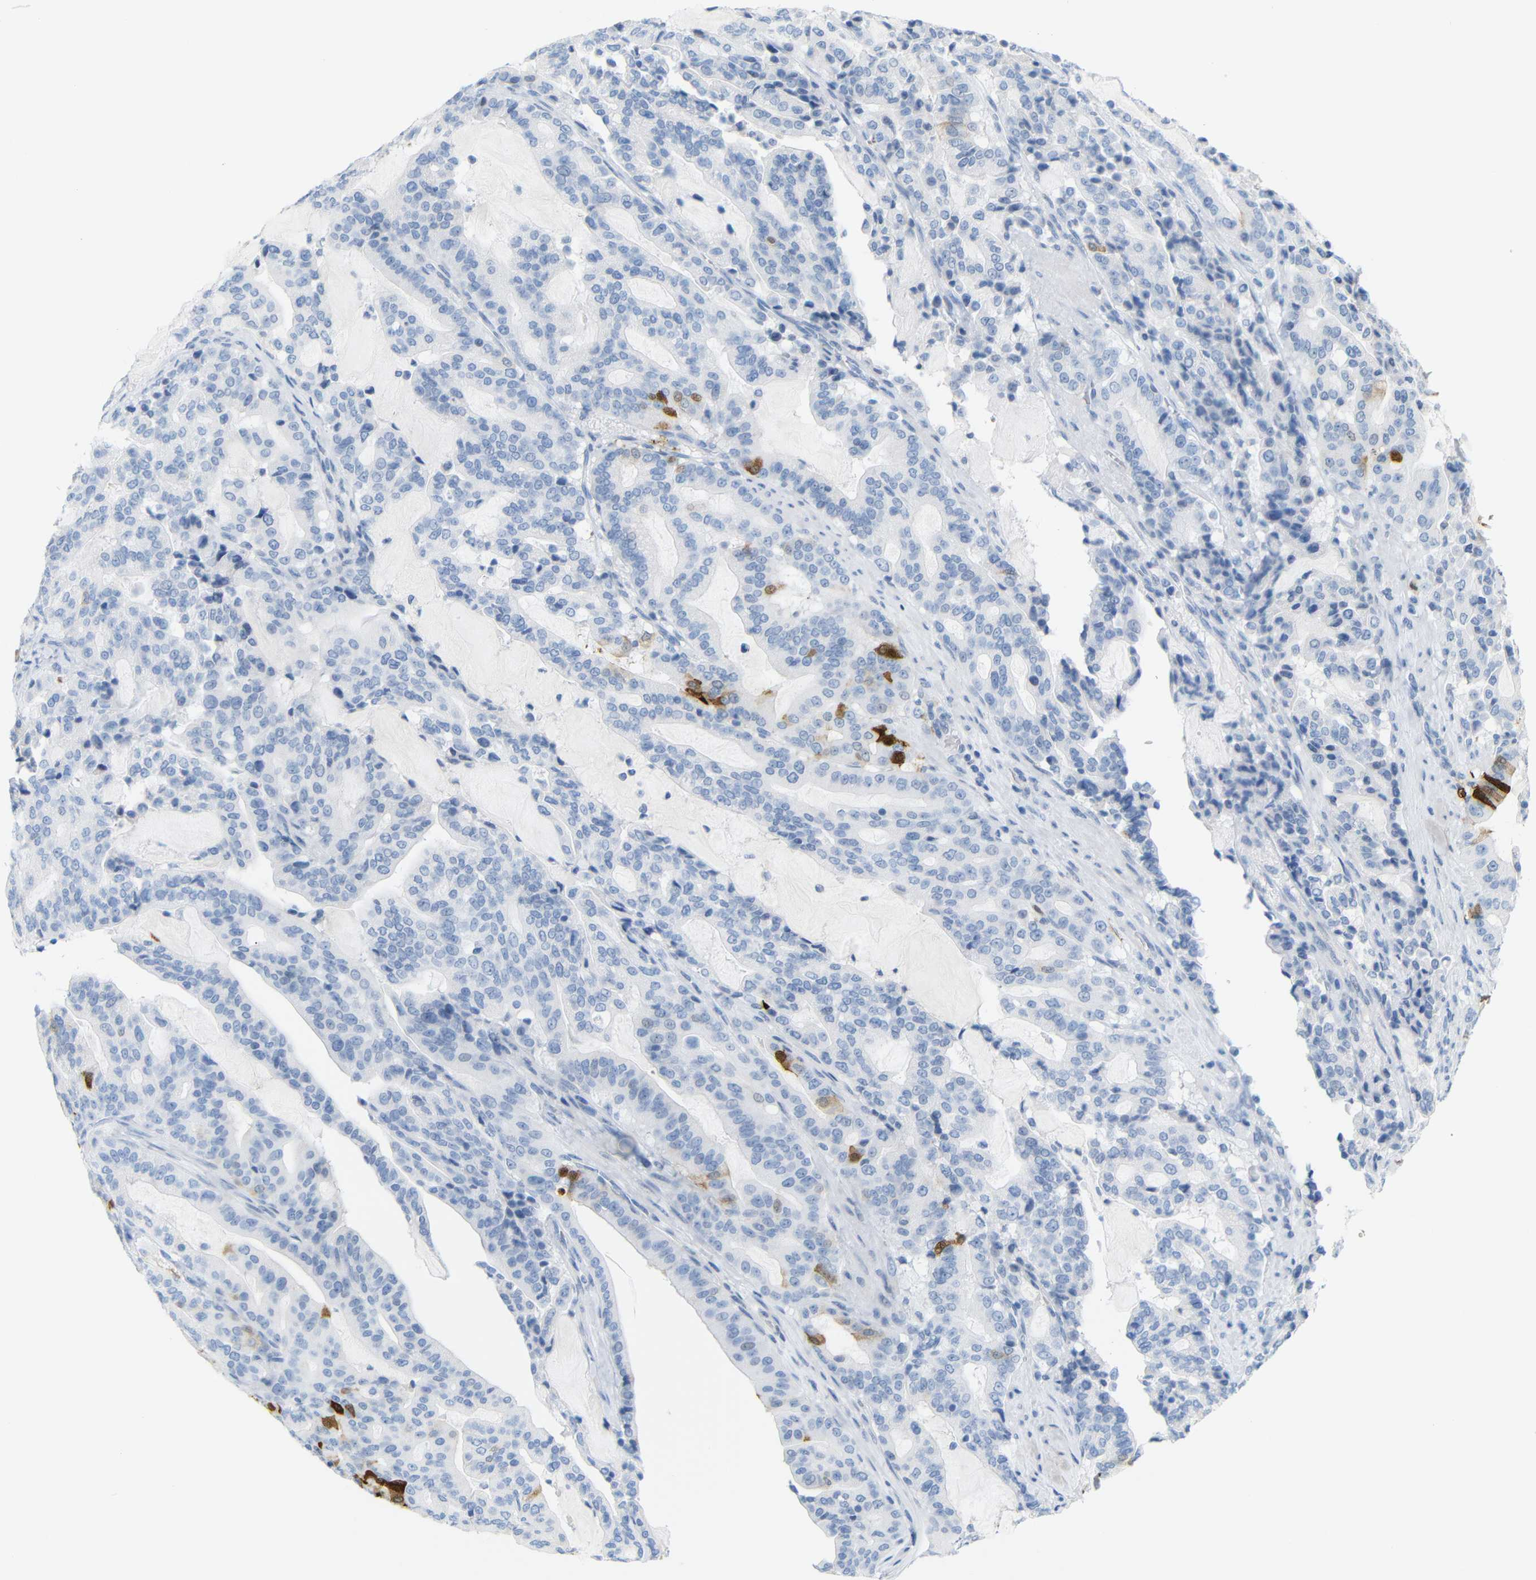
{"staining": {"intensity": "negative", "quantity": "none", "location": "none"}, "tissue": "pancreatic cancer", "cell_type": "Tumor cells", "image_type": "cancer", "snomed": [{"axis": "morphology", "description": "Adenocarcinoma, NOS"}, {"axis": "topography", "description": "Pancreas"}], "caption": "Immunohistochemistry (IHC) image of neoplastic tissue: human pancreatic adenocarcinoma stained with DAB (3,3'-diaminobenzidine) reveals no significant protein expression in tumor cells.", "gene": "MT1A", "patient": {"sex": "male", "age": 63}}